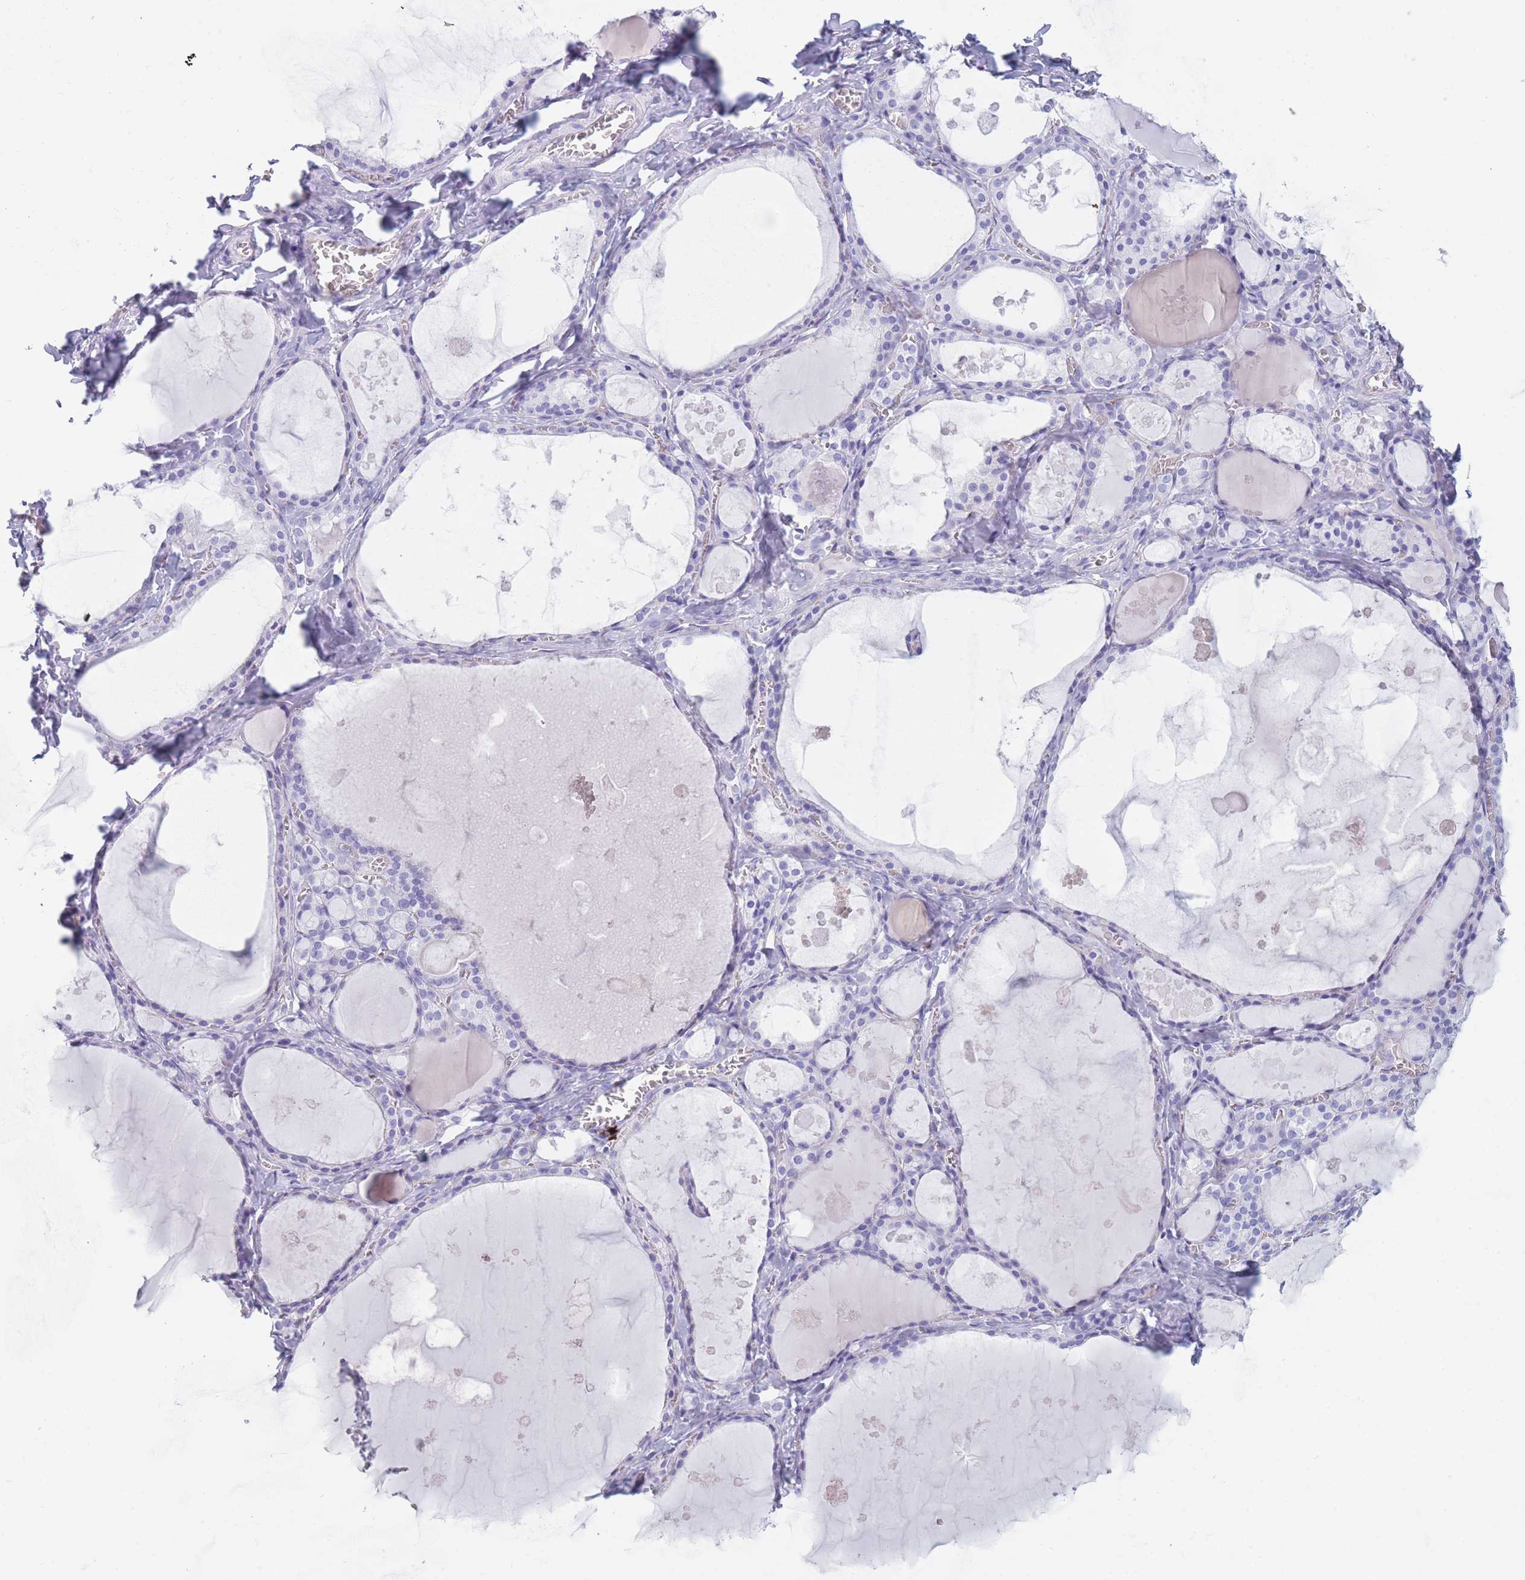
{"staining": {"intensity": "negative", "quantity": "none", "location": "none"}, "tissue": "thyroid gland", "cell_type": "Glandular cells", "image_type": "normal", "snomed": [{"axis": "morphology", "description": "Normal tissue, NOS"}, {"axis": "topography", "description": "Thyroid gland"}], "caption": "IHC photomicrograph of benign thyroid gland stained for a protein (brown), which demonstrates no staining in glandular cells. The staining is performed using DAB (3,3'-diaminobenzidine) brown chromogen with nuclei counter-stained in using hematoxylin.", "gene": "TNFSF11", "patient": {"sex": "male", "age": 56}}